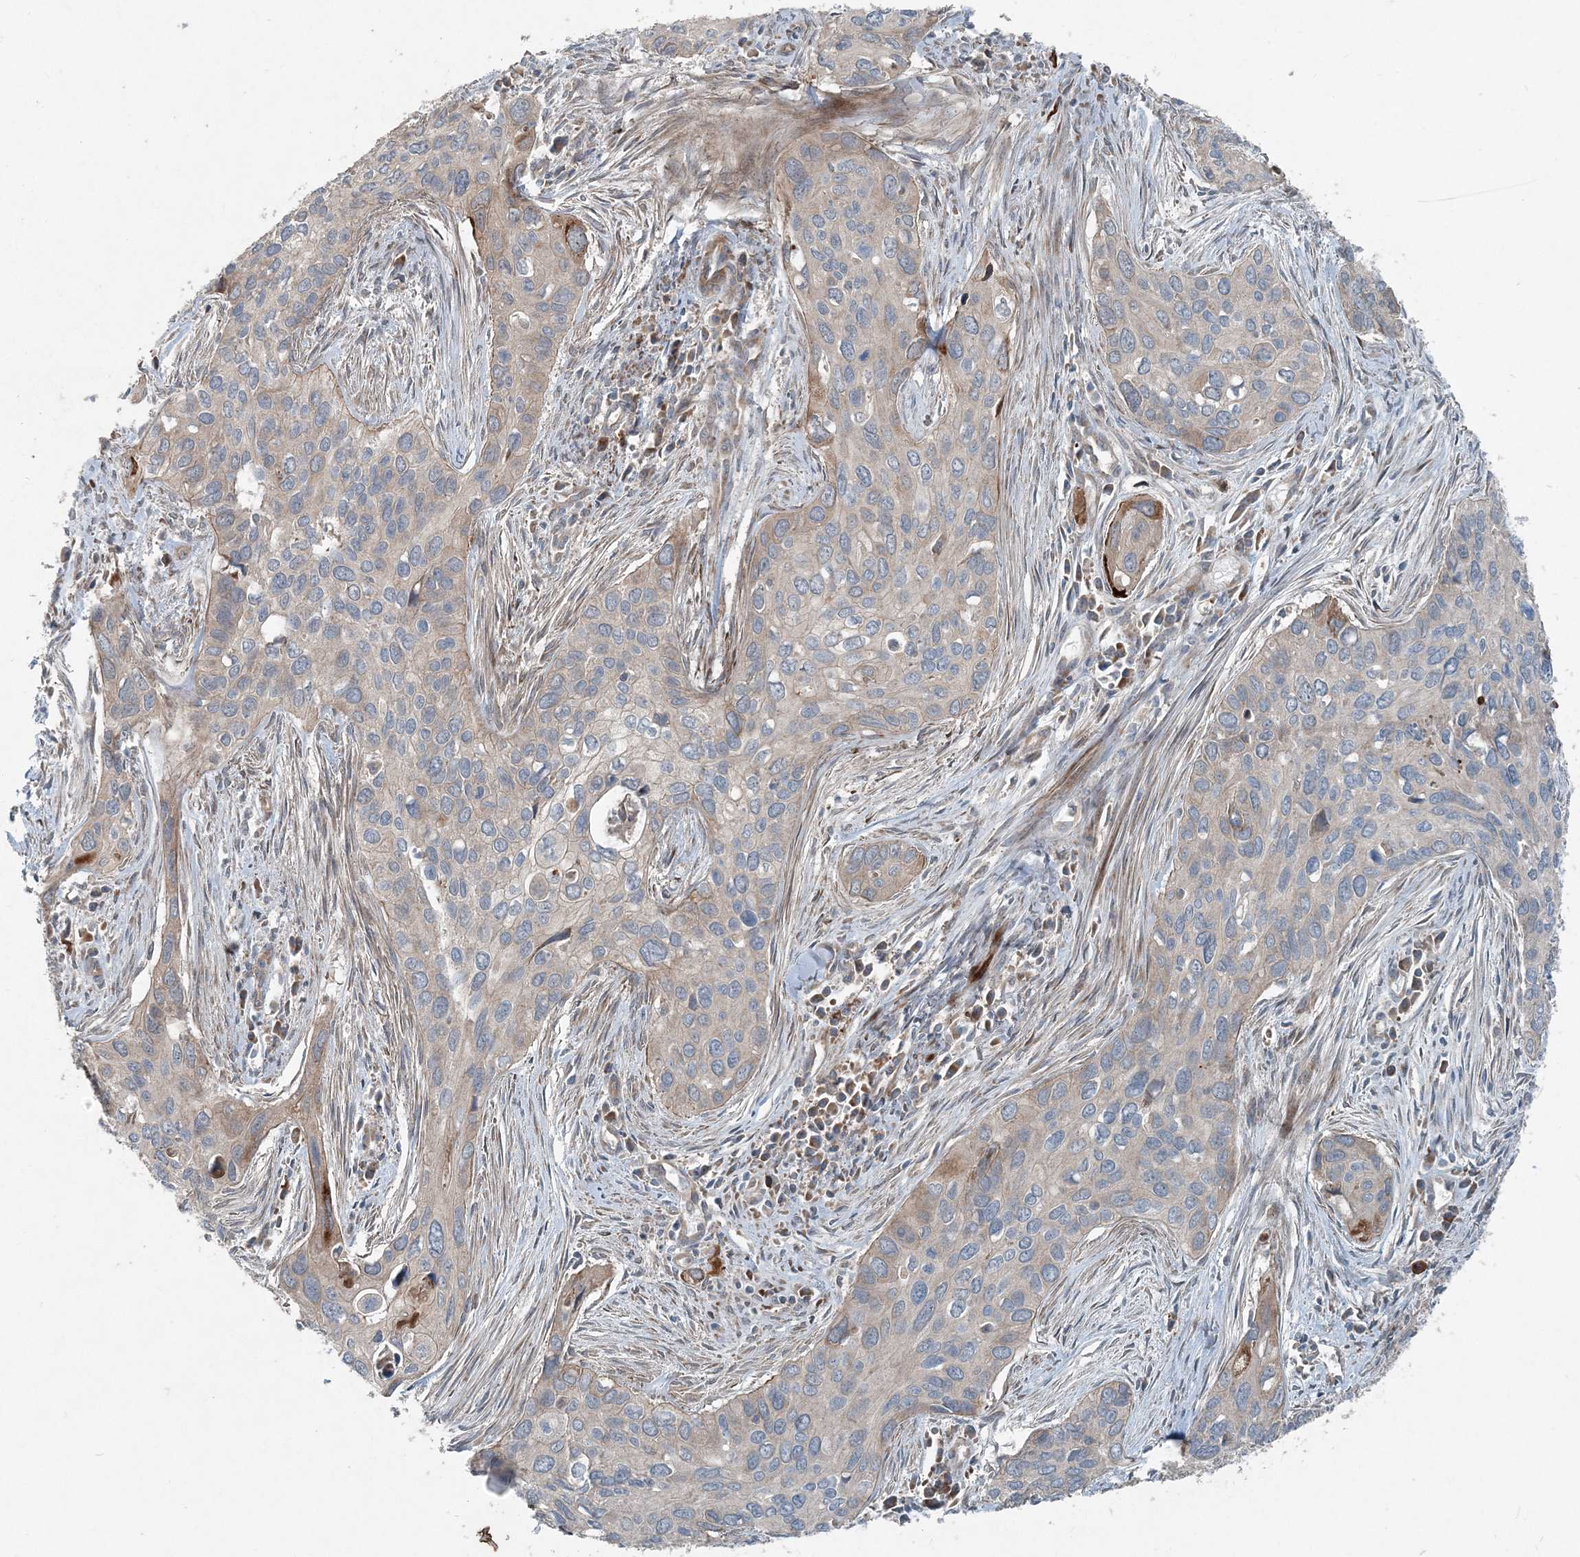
{"staining": {"intensity": "weak", "quantity": "<25%", "location": "cytoplasmic/membranous"}, "tissue": "cervical cancer", "cell_type": "Tumor cells", "image_type": "cancer", "snomed": [{"axis": "morphology", "description": "Squamous cell carcinoma, NOS"}, {"axis": "topography", "description": "Cervix"}], "caption": "Tumor cells show no significant protein expression in squamous cell carcinoma (cervical). (DAB (3,3'-diaminobenzidine) IHC with hematoxylin counter stain).", "gene": "INTU", "patient": {"sex": "female", "age": 55}}